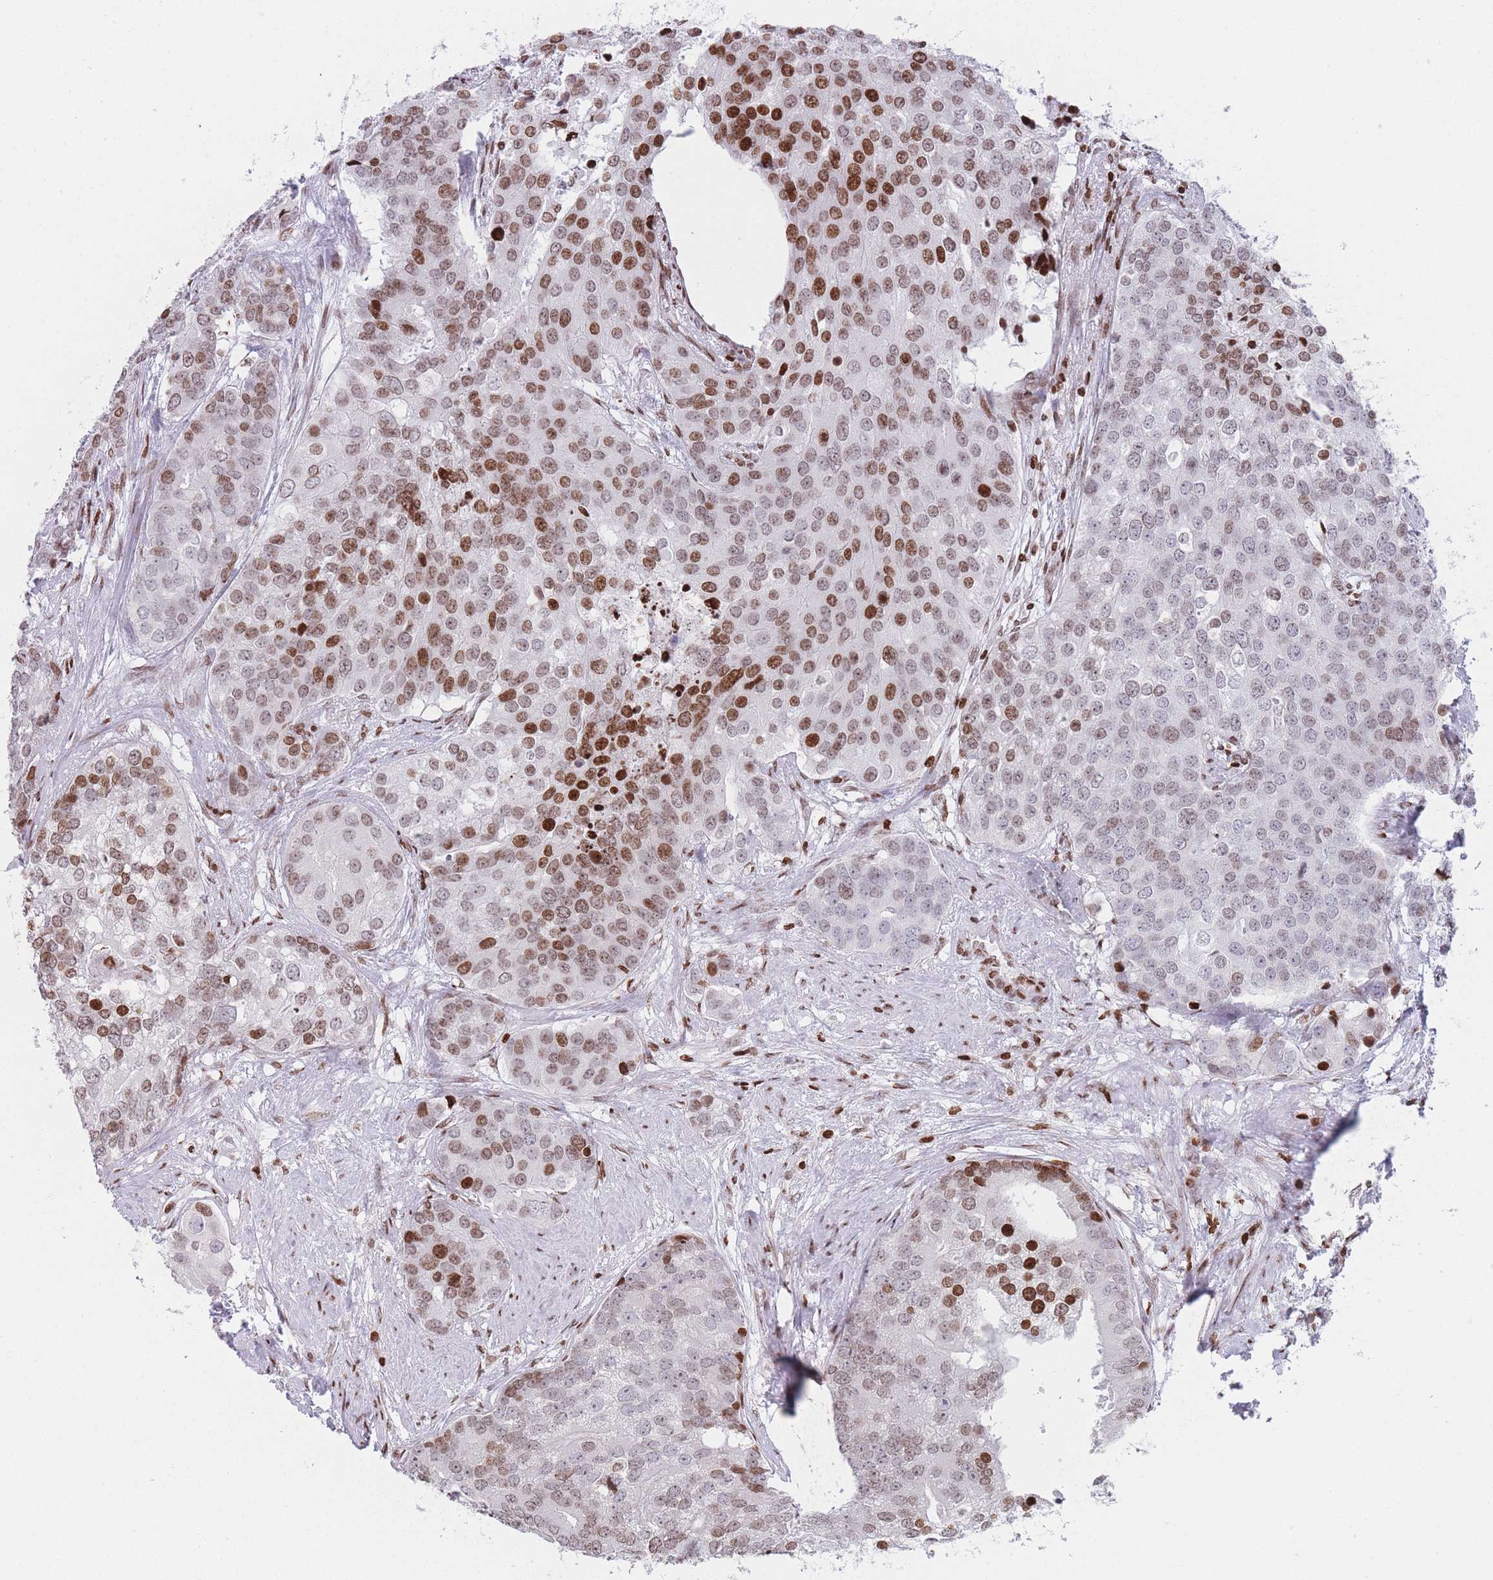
{"staining": {"intensity": "moderate", "quantity": "25%-75%", "location": "nuclear"}, "tissue": "prostate cancer", "cell_type": "Tumor cells", "image_type": "cancer", "snomed": [{"axis": "morphology", "description": "Adenocarcinoma, High grade"}, {"axis": "topography", "description": "Prostate"}], "caption": "Human prostate cancer (adenocarcinoma (high-grade)) stained for a protein (brown) exhibits moderate nuclear positive staining in approximately 25%-75% of tumor cells.", "gene": "AK9", "patient": {"sex": "male", "age": 62}}